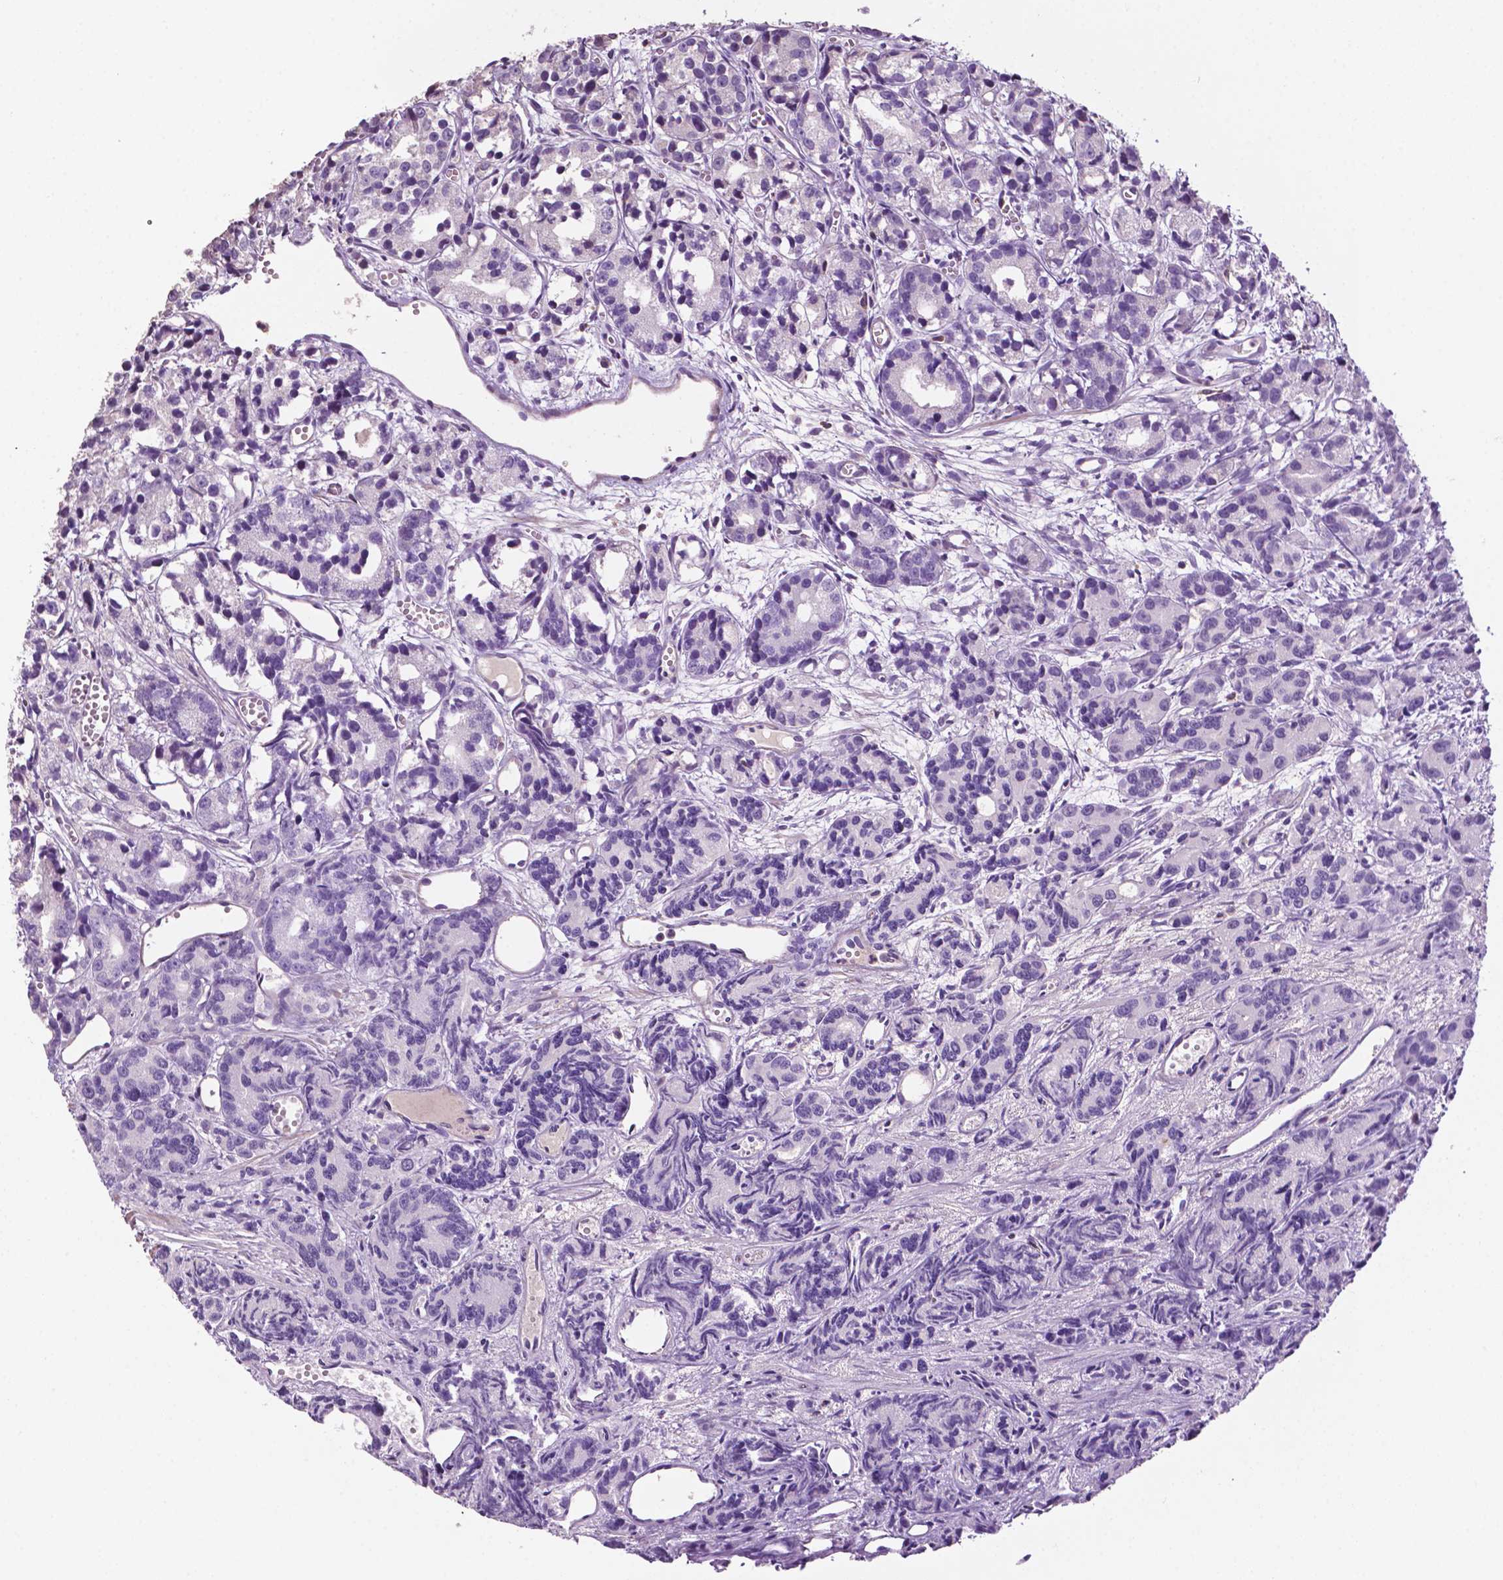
{"staining": {"intensity": "negative", "quantity": "none", "location": "none"}, "tissue": "prostate cancer", "cell_type": "Tumor cells", "image_type": "cancer", "snomed": [{"axis": "morphology", "description": "Adenocarcinoma, High grade"}, {"axis": "topography", "description": "Prostate"}], "caption": "IHC of prostate cancer reveals no positivity in tumor cells. (Brightfield microscopy of DAB (3,3'-diaminobenzidine) IHC at high magnification).", "gene": "TBC1D10C", "patient": {"sex": "male", "age": 77}}